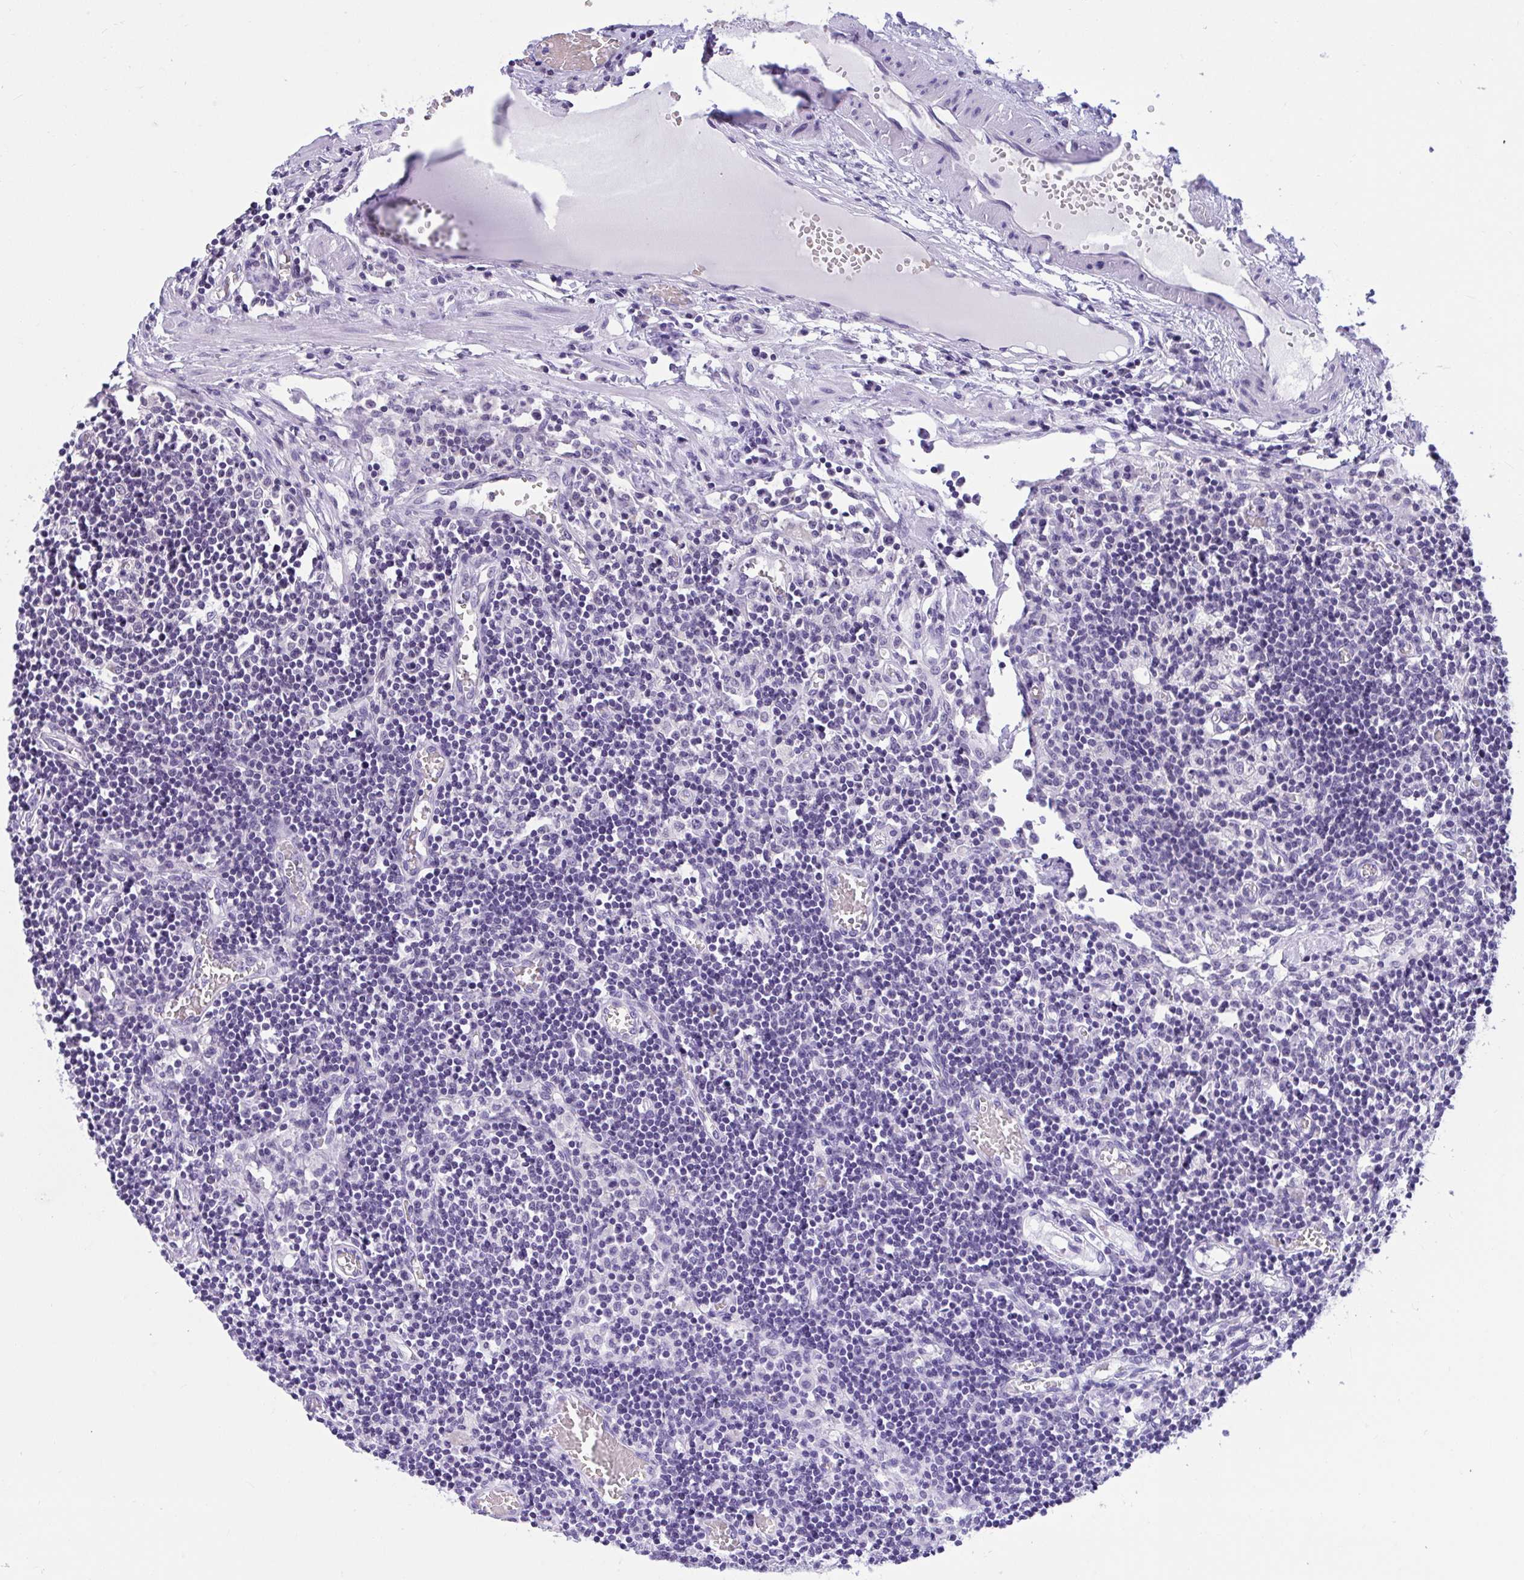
{"staining": {"intensity": "negative", "quantity": "none", "location": "none"}, "tissue": "lymph node", "cell_type": "Germinal center cells", "image_type": "normal", "snomed": [{"axis": "morphology", "description": "Normal tissue, NOS"}, {"axis": "topography", "description": "Lymph node"}], "caption": "Protein analysis of benign lymph node exhibits no significant expression in germinal center cells.", "gene": "PPP1CA", "patient": {"sex": "male", "age": 66}}